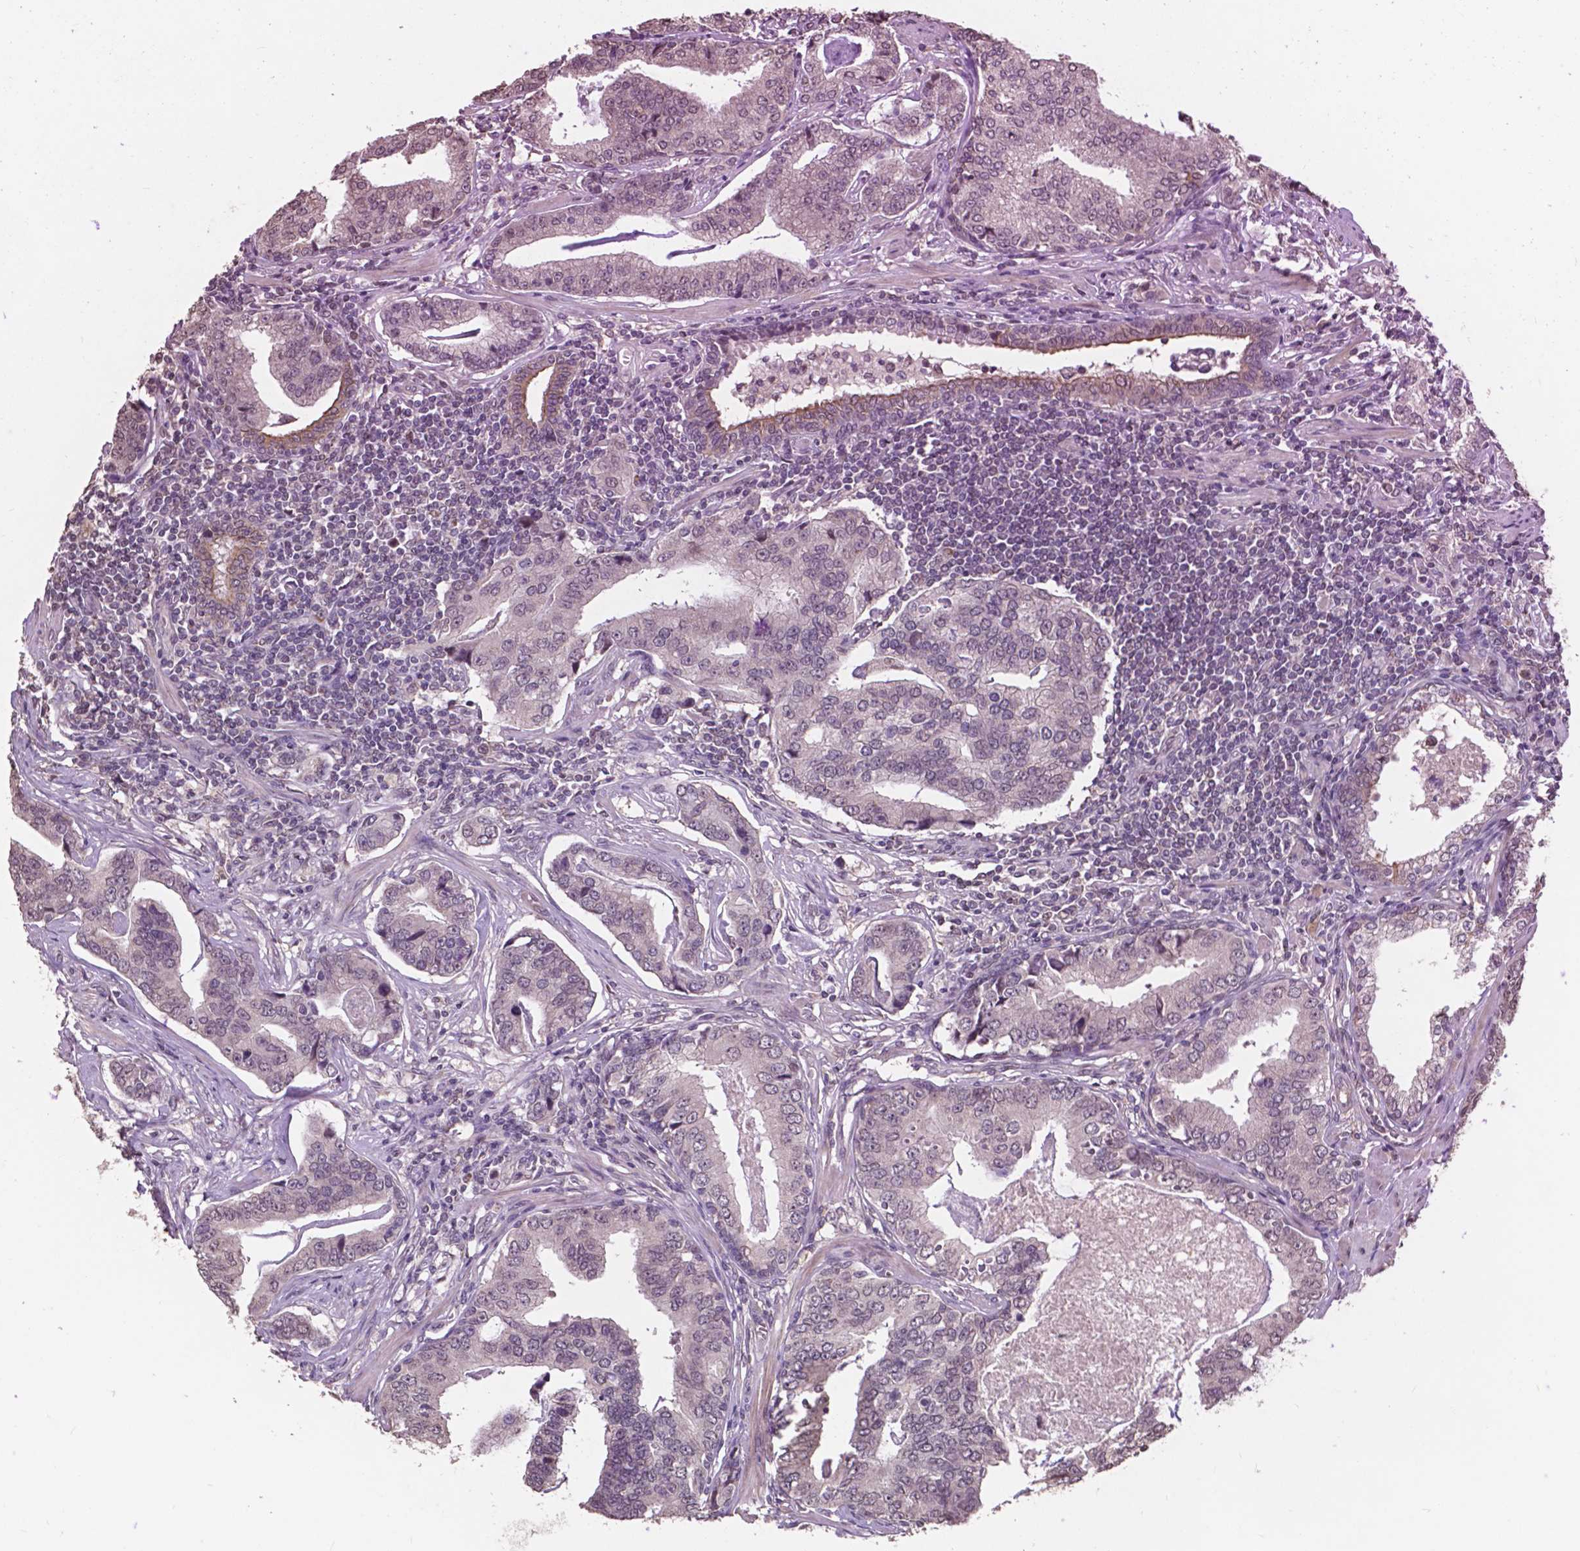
{"staining": {"intensity": "negative", "quantity": "none", "location": "none"}, "tissue": "prostate cancer", "cell_type": "Tumor cells", "image_type": "cancer", "snomed": [{"axis": "morphology", "description": "Adenocarcinoma, NOS"}, {"axis": "topography", "description": "Prostate"}], "caption": "Immunohistochemical staining of prostate cancer (adenocarcinoma) reveals no significant positivity in tumor cells.", "gene": "GLRA2", "patient": {"sex": "male", "age": 64}}